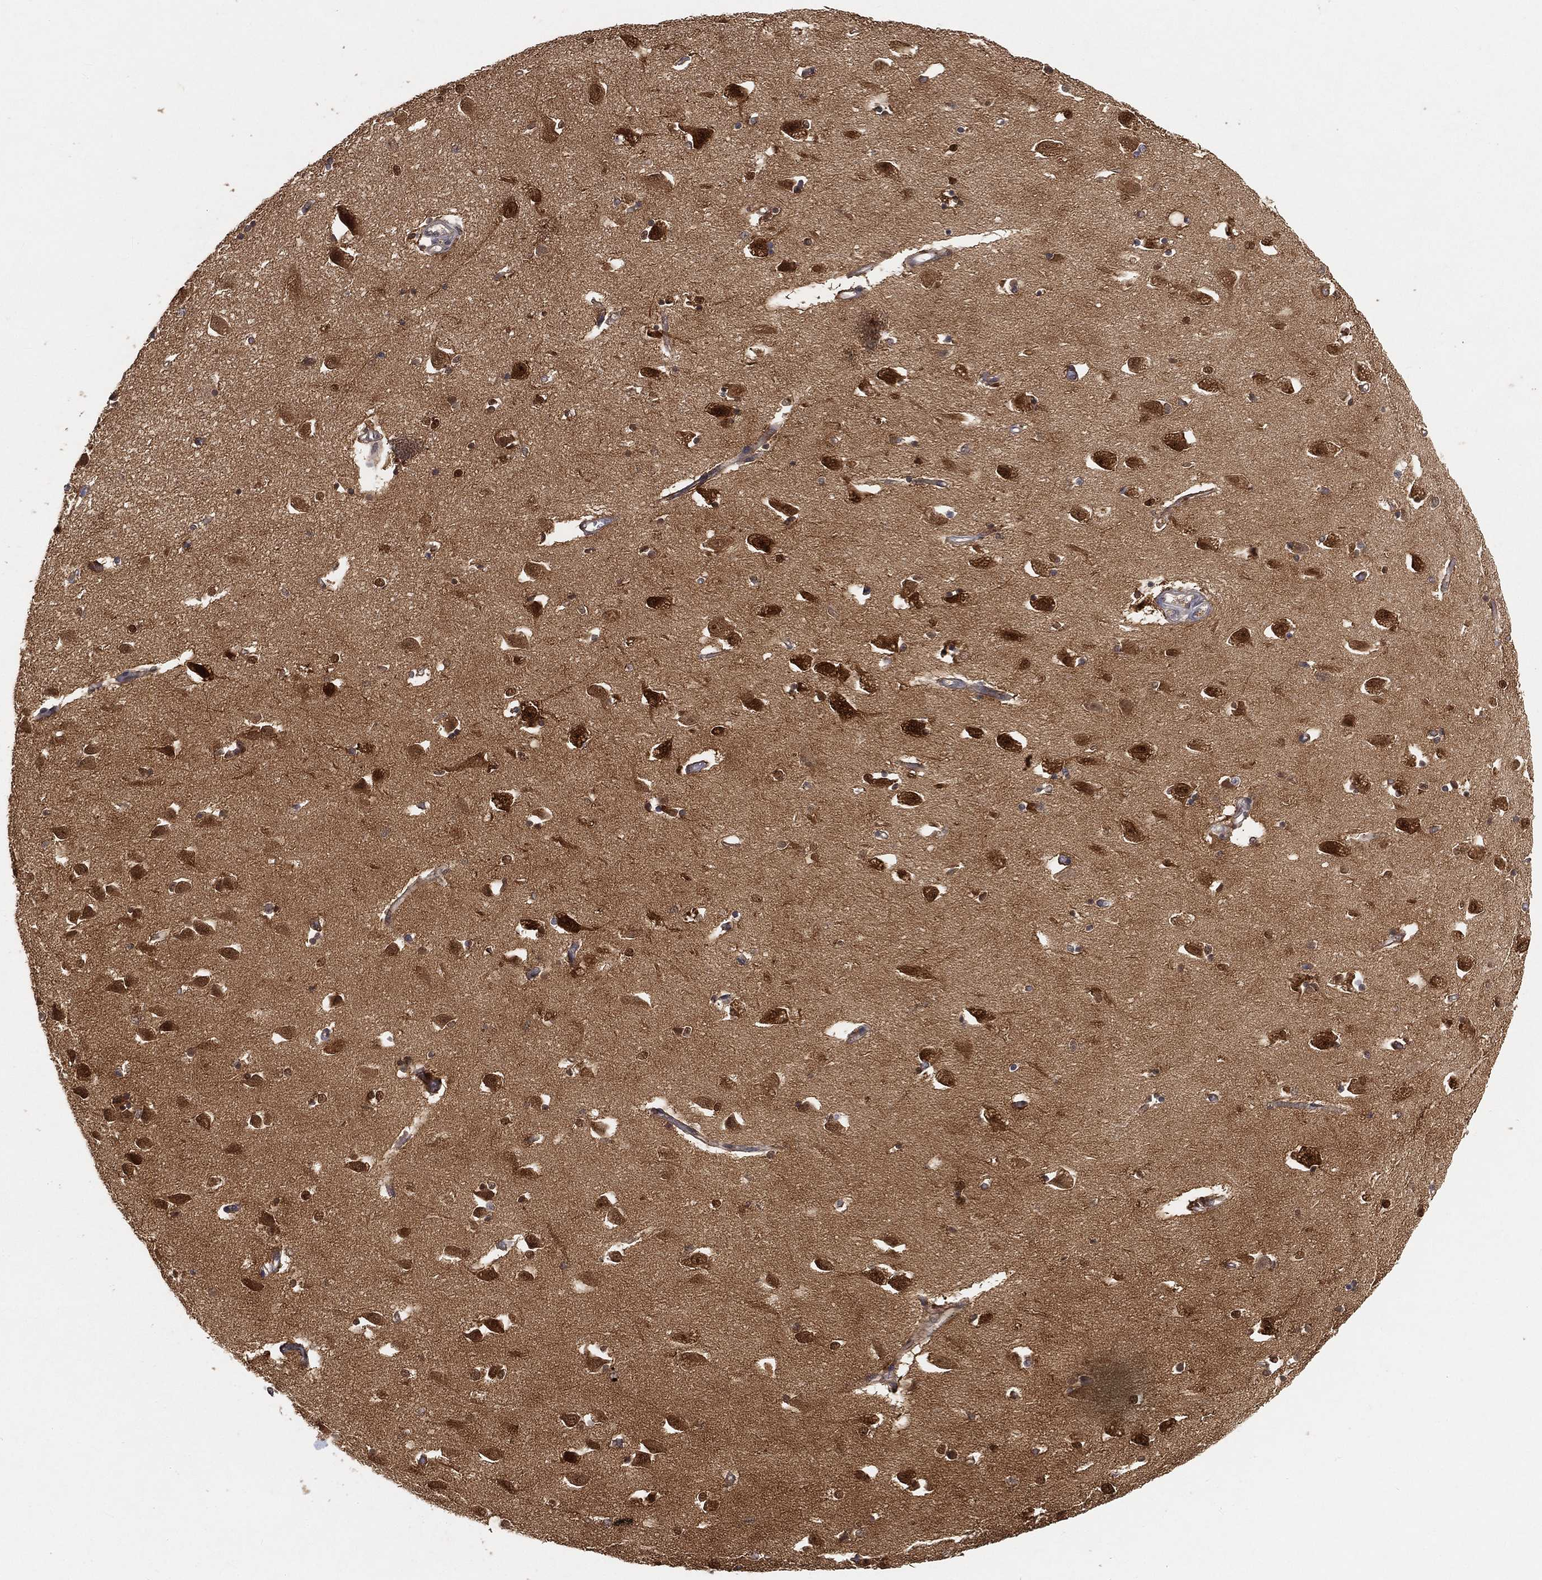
{"staining": {"intensity": "strong", "quantity": "<25%", "location": "cytoplasmic/membranous,nuclear"}, "tissue": "hippocampus", "cell_type": "Glial cells", "image_type": "normal", "snomed": [{"axis": "morphology", "description": "Normal tissue, NOS"}, {"axis": "topography", "description": "Lateral ventricle wall"}, {"axis": "topography", "description": "Hippocampus"}], "caption": "Immunohistochemical staining of unremarkable hippocampus shows medium levels of strong cytoplasmic/membranous,nuclear staining in approximately <25% of glial cells.", "gene": "MAPK1", "patient": {"sex": "female", "age": 63}}